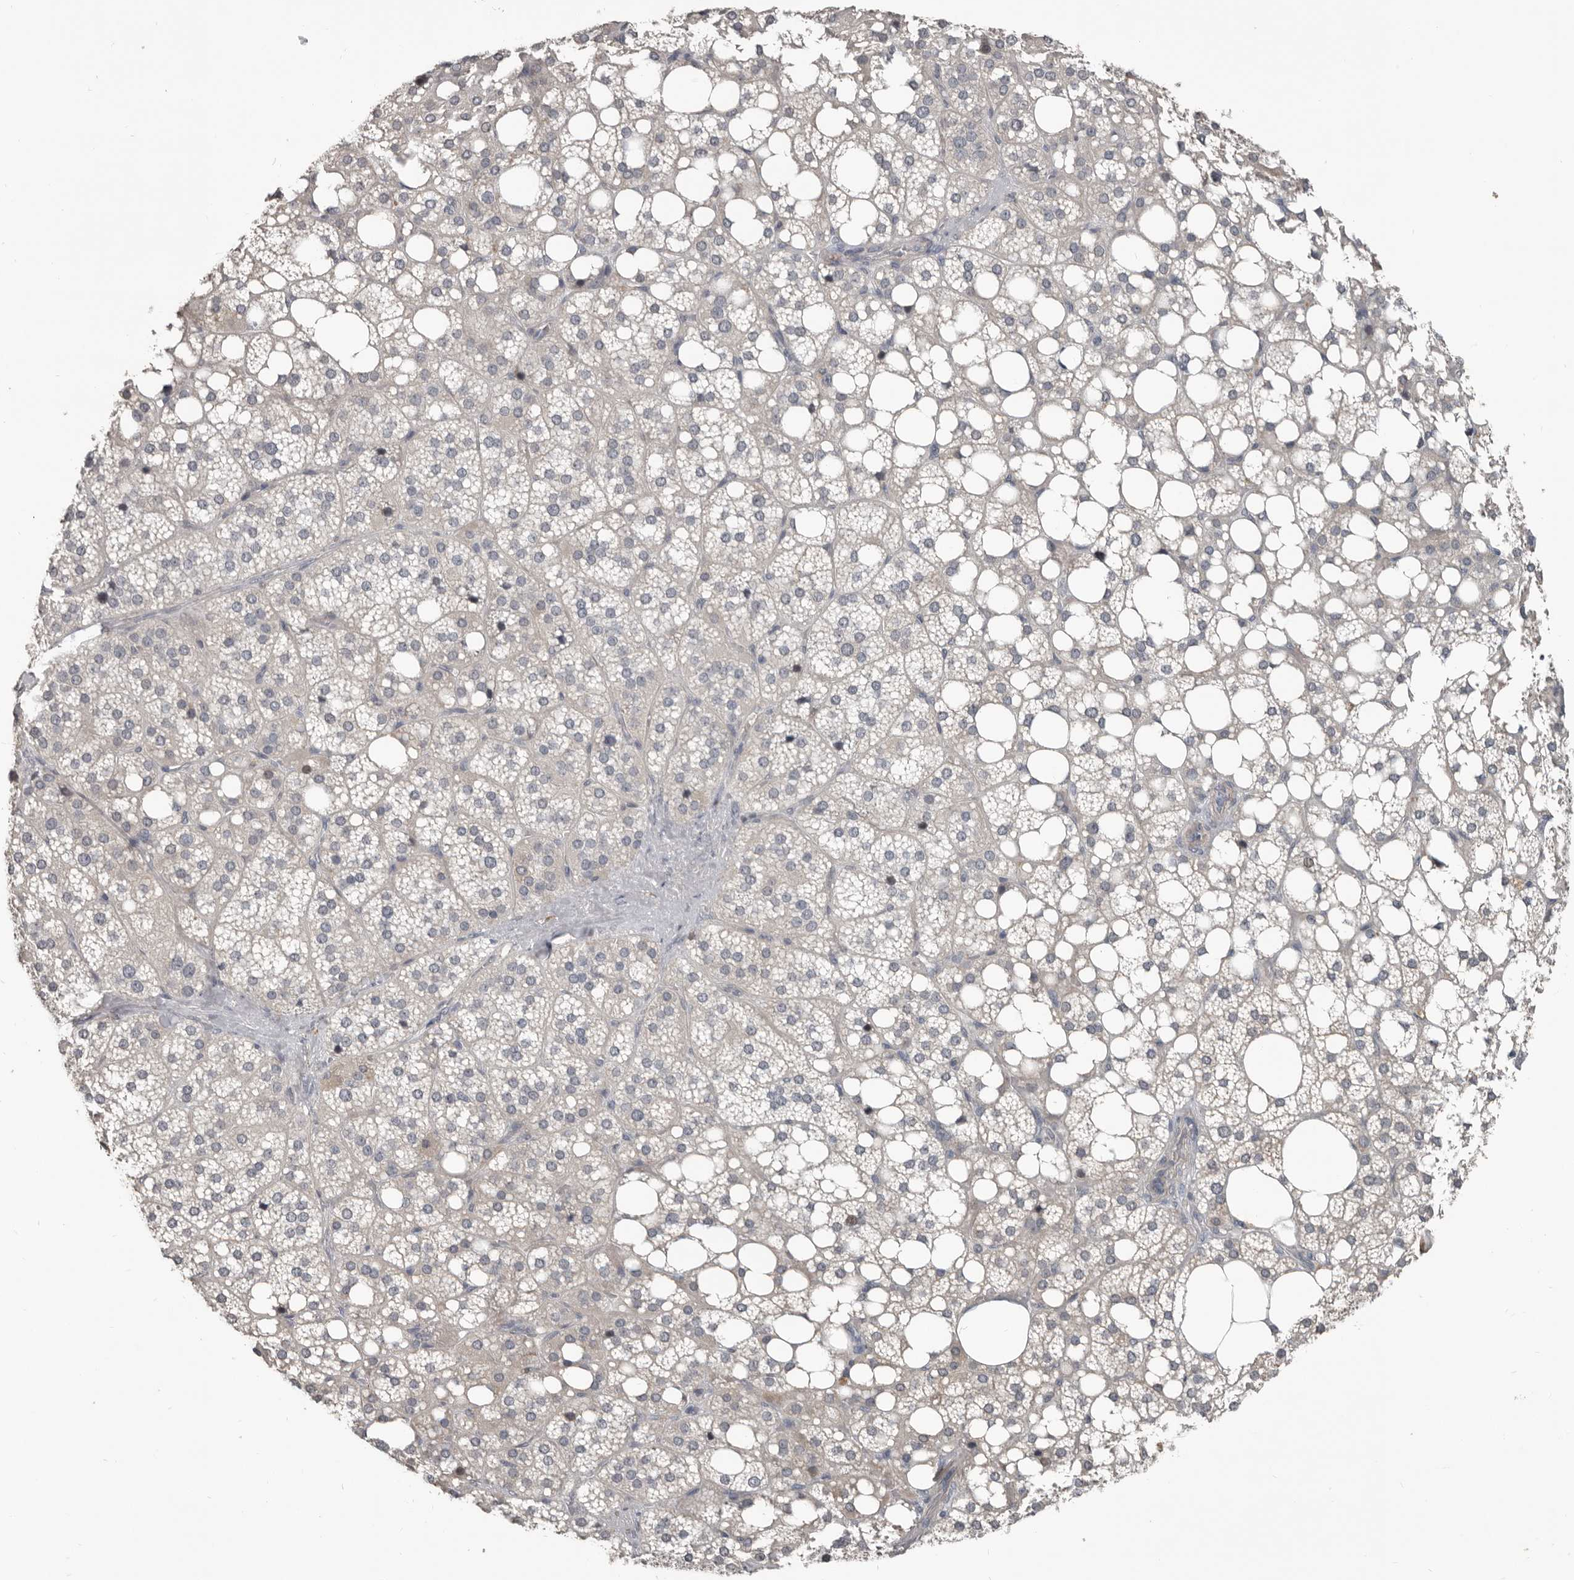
{"staining": {"intensity": "moderate", "quantity": "<25%", "location": "cytoplasmic/membranous"}, "tissue": "adrenal gland", "cell_type": "Glandular cells", "image_type": "normal", "snomed": [{"axis": "morphology", "description": "Normal tissue, NOS"}, {"axis": "topography", "description": "Adrenal gland"}], "caption": "Protein staining of normal adrenal gland displays moderate cytoplasmic/membranous expression in about <25% of glandular cells.", "gene": "C1orf216", "patient": {"sex": "female", "age": 59}}